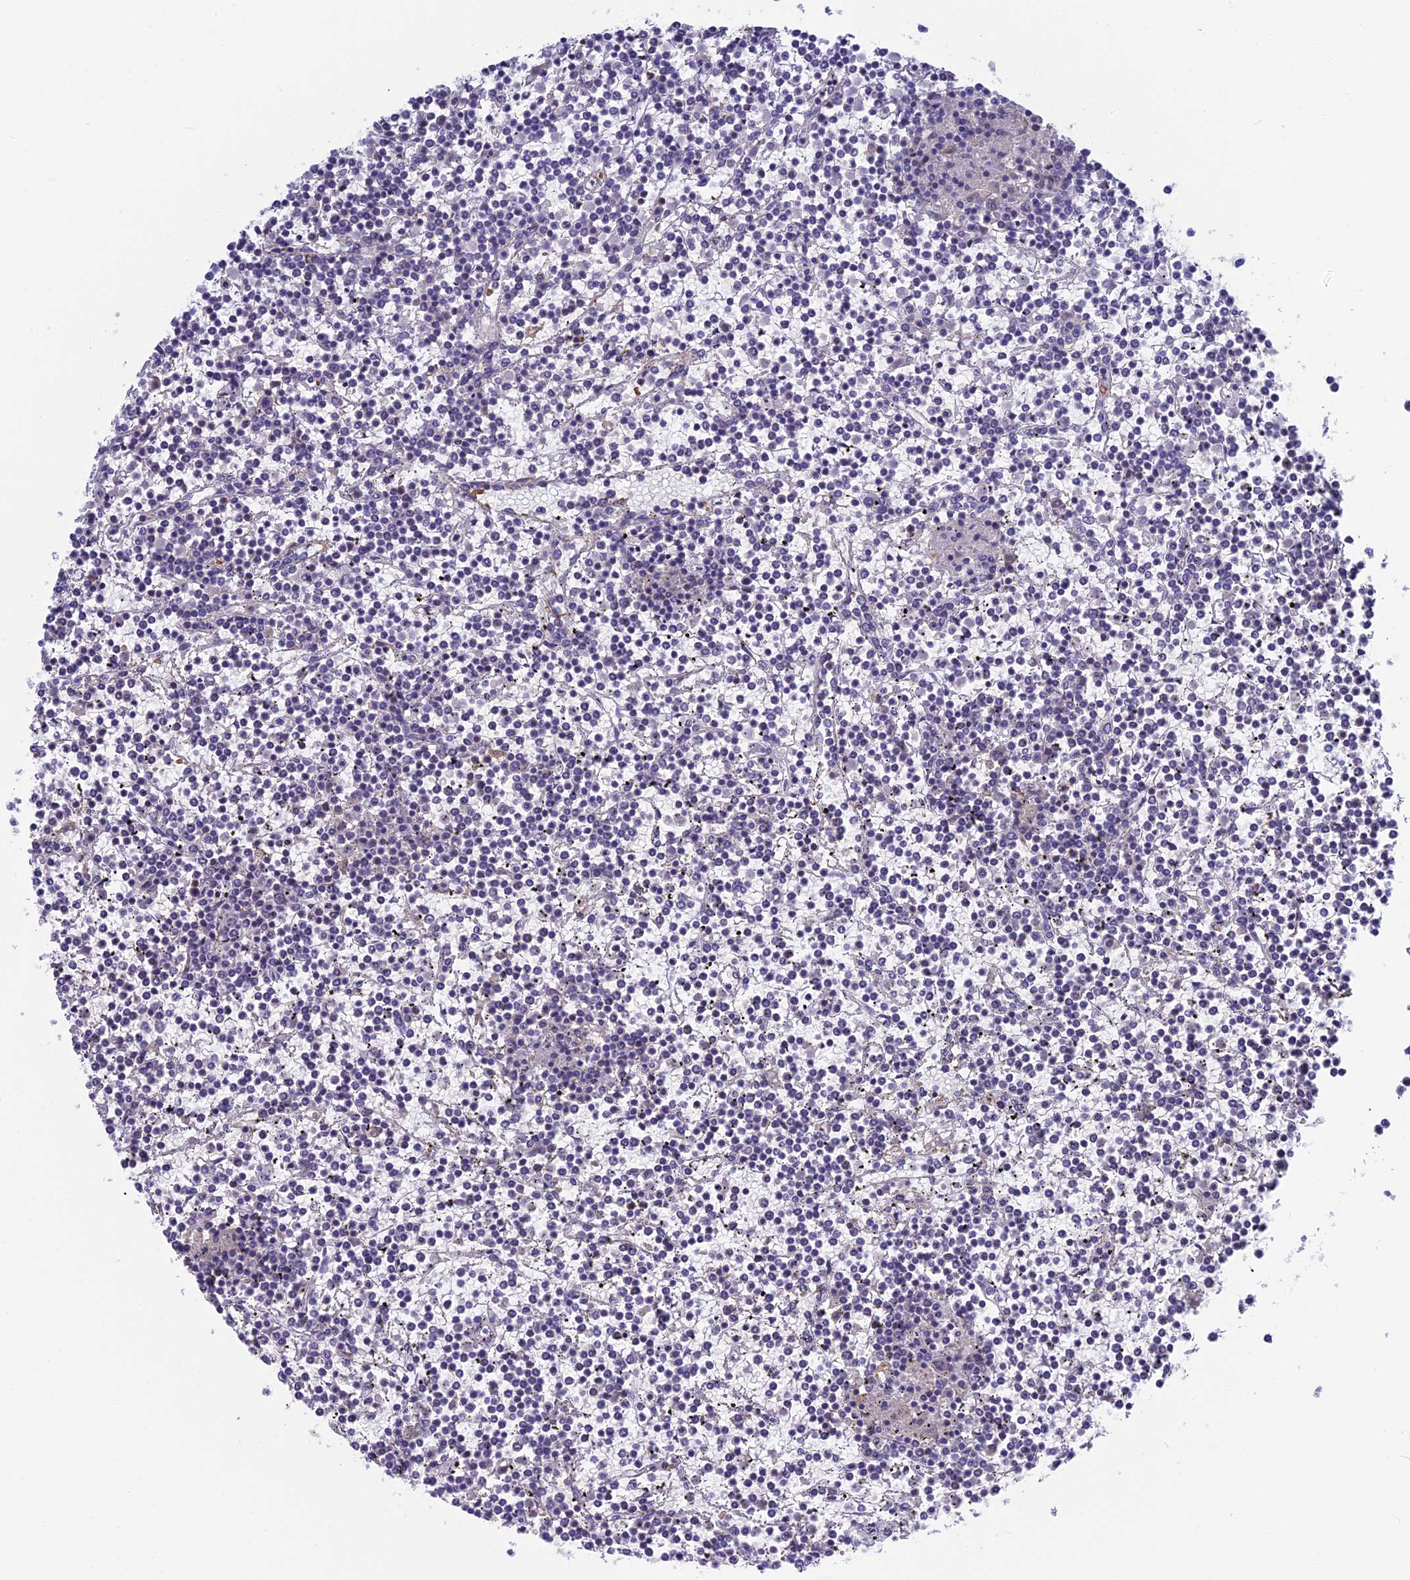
{"staining": {"intensity": "negative", "quantity": "none", "location": "none"}, "tissue": "lymphoma", "cell_type": "Tumor cells", "image_type": "cancer", "snomed": [{"axis": "morphology", "description": "Malignant lymphoma, non-Hodgkin's type, Low grade"}, {"axis": "topography", "description": "Spleen"}], "caption": "This photomicrograph is of malignant lymphoma, non-Hodgkin's type (low-grade) stained with IHC to label a protein in brown with the nuclei are counter-stained blue. There is no expression in tumor cells.", "gene": "SNAP91", "patient": {"sex": "female", "age": 19}}